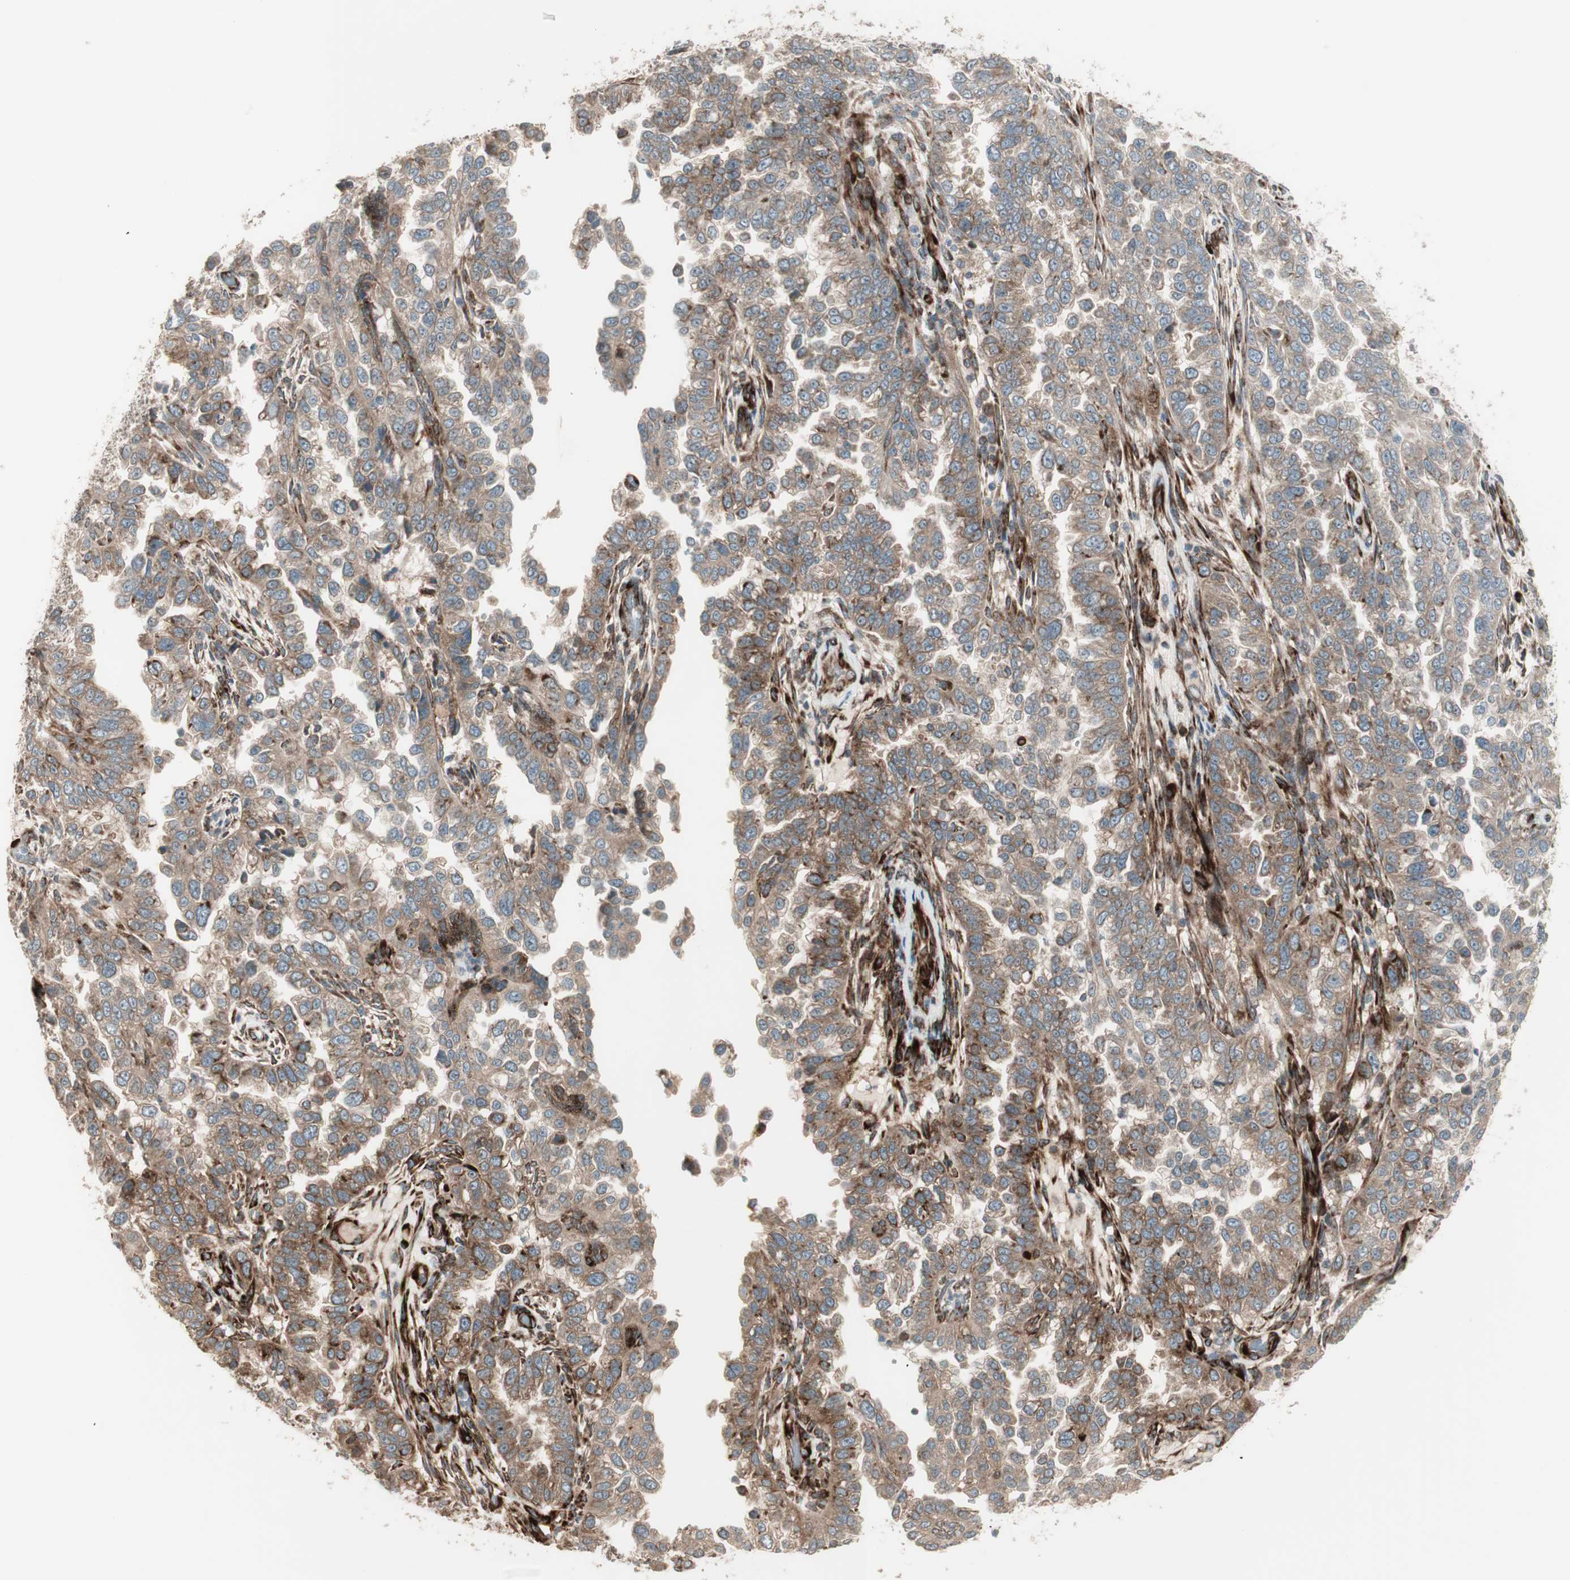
{"staining": {"intensity": "moderate", "quantity": ">75%", "location": "cytoplasmic/membranous"}, "tissue": "endometrial cancer", "cell_type": "Tumor cells", "image_type": "cancer", "snomed": [{"axis": "morphology", "description": "Adenocarcinoma, NOS"}, {"axis": "topography", "description": "Endometrium"}], "caption": "Immunohistochemical staining of human endometrial cancer demonstrates moderate cytoplasmic/membranous protein expression in approximately >75% of tumor cells.", "gene": "PPP2R5E", "patient": {"sex": "female", "age": 85}}